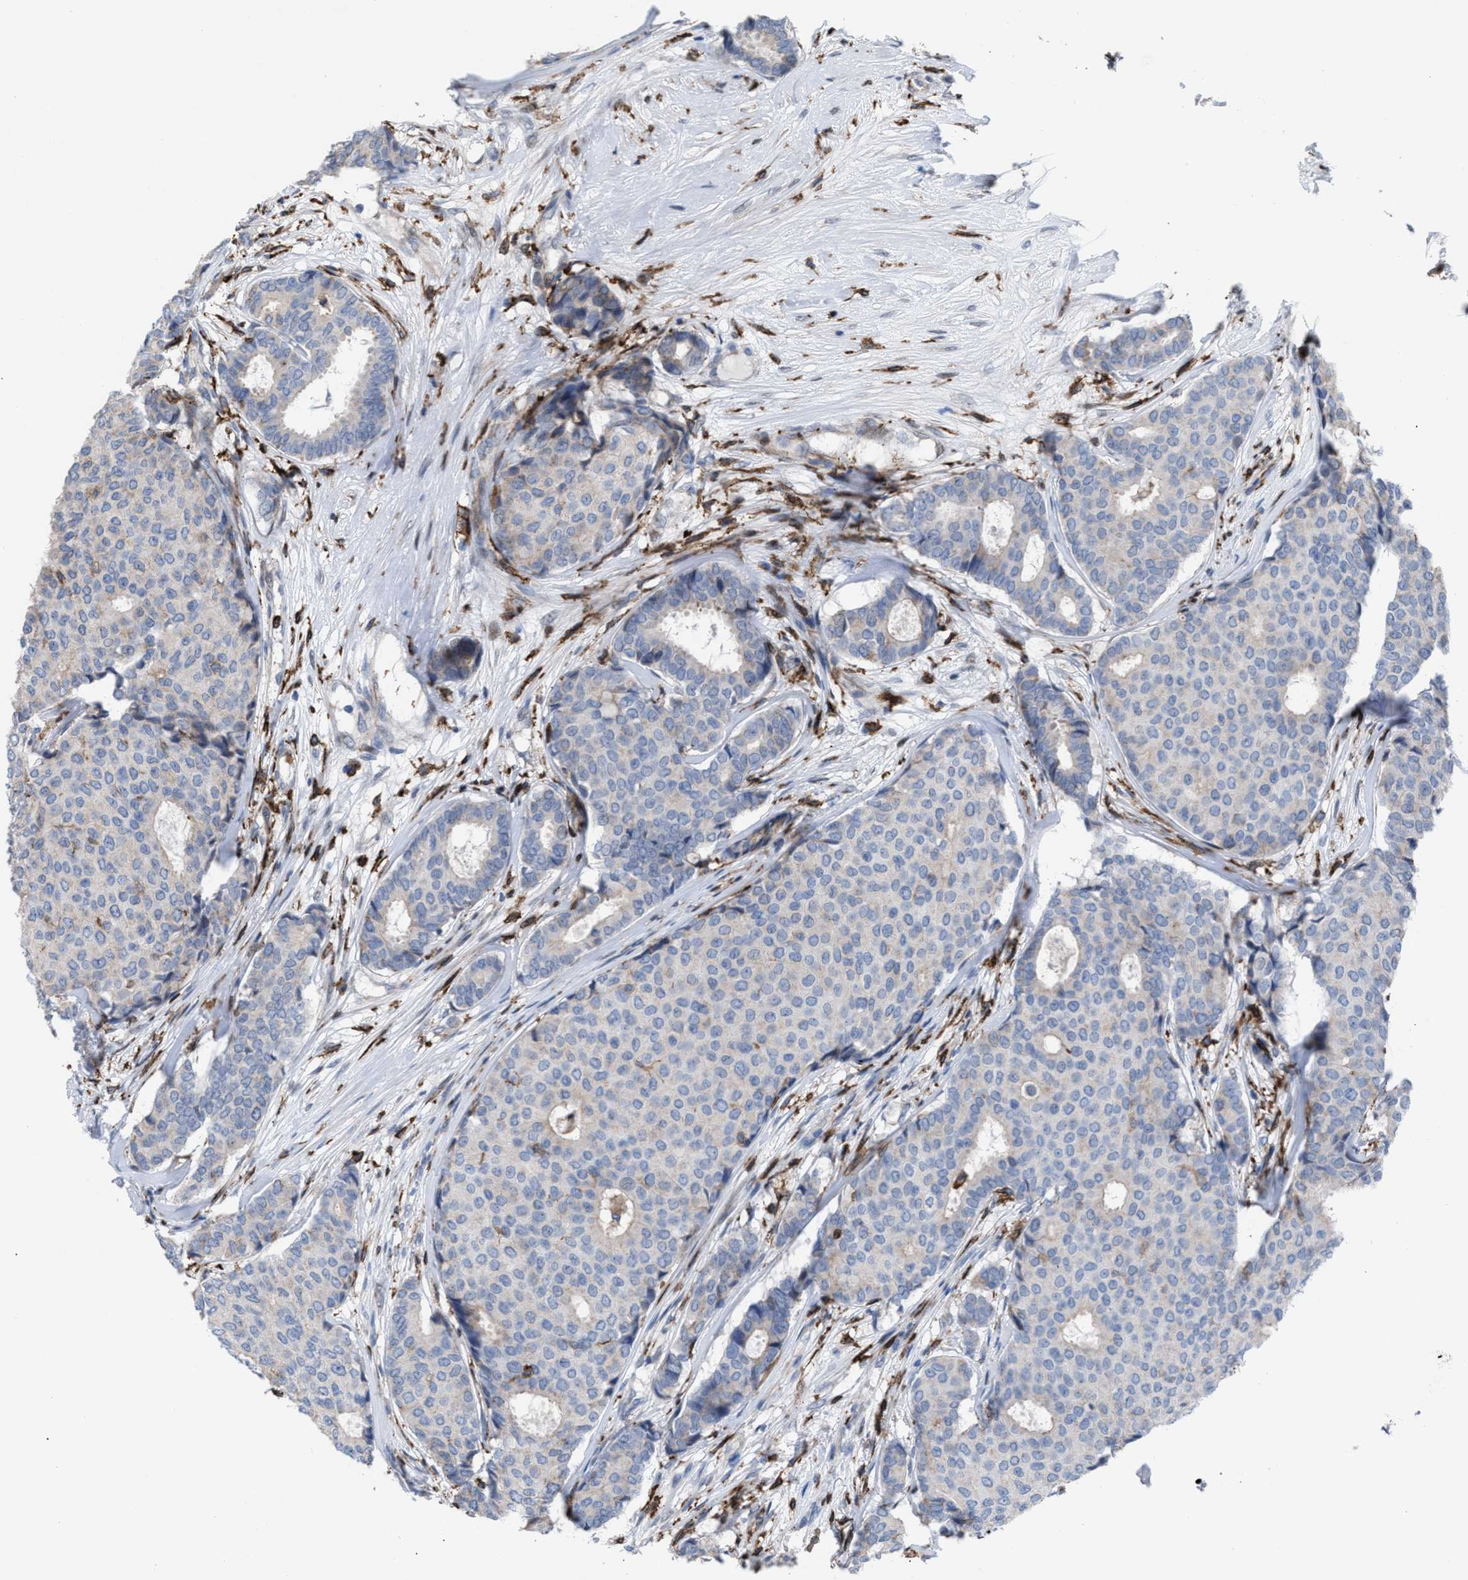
{"staining": {"intensity": "negative", "quantity": "none", "location": "none"}, "tissue": "breast cancer", "cell_type": "Tumor cells", "image_type": "cancer", "snomed": [{"axis": "morphology", "description": "Duct carcinoma"}, {"axis": "topography", "description": "Breast"}], "caption": "Protein analysis of infiltrating ductal carcinoma (breast) demonstrates no significant staining in tumor cells.", "gene": "SLC47A1", "patient": {"sex": "female", "age": 75}}